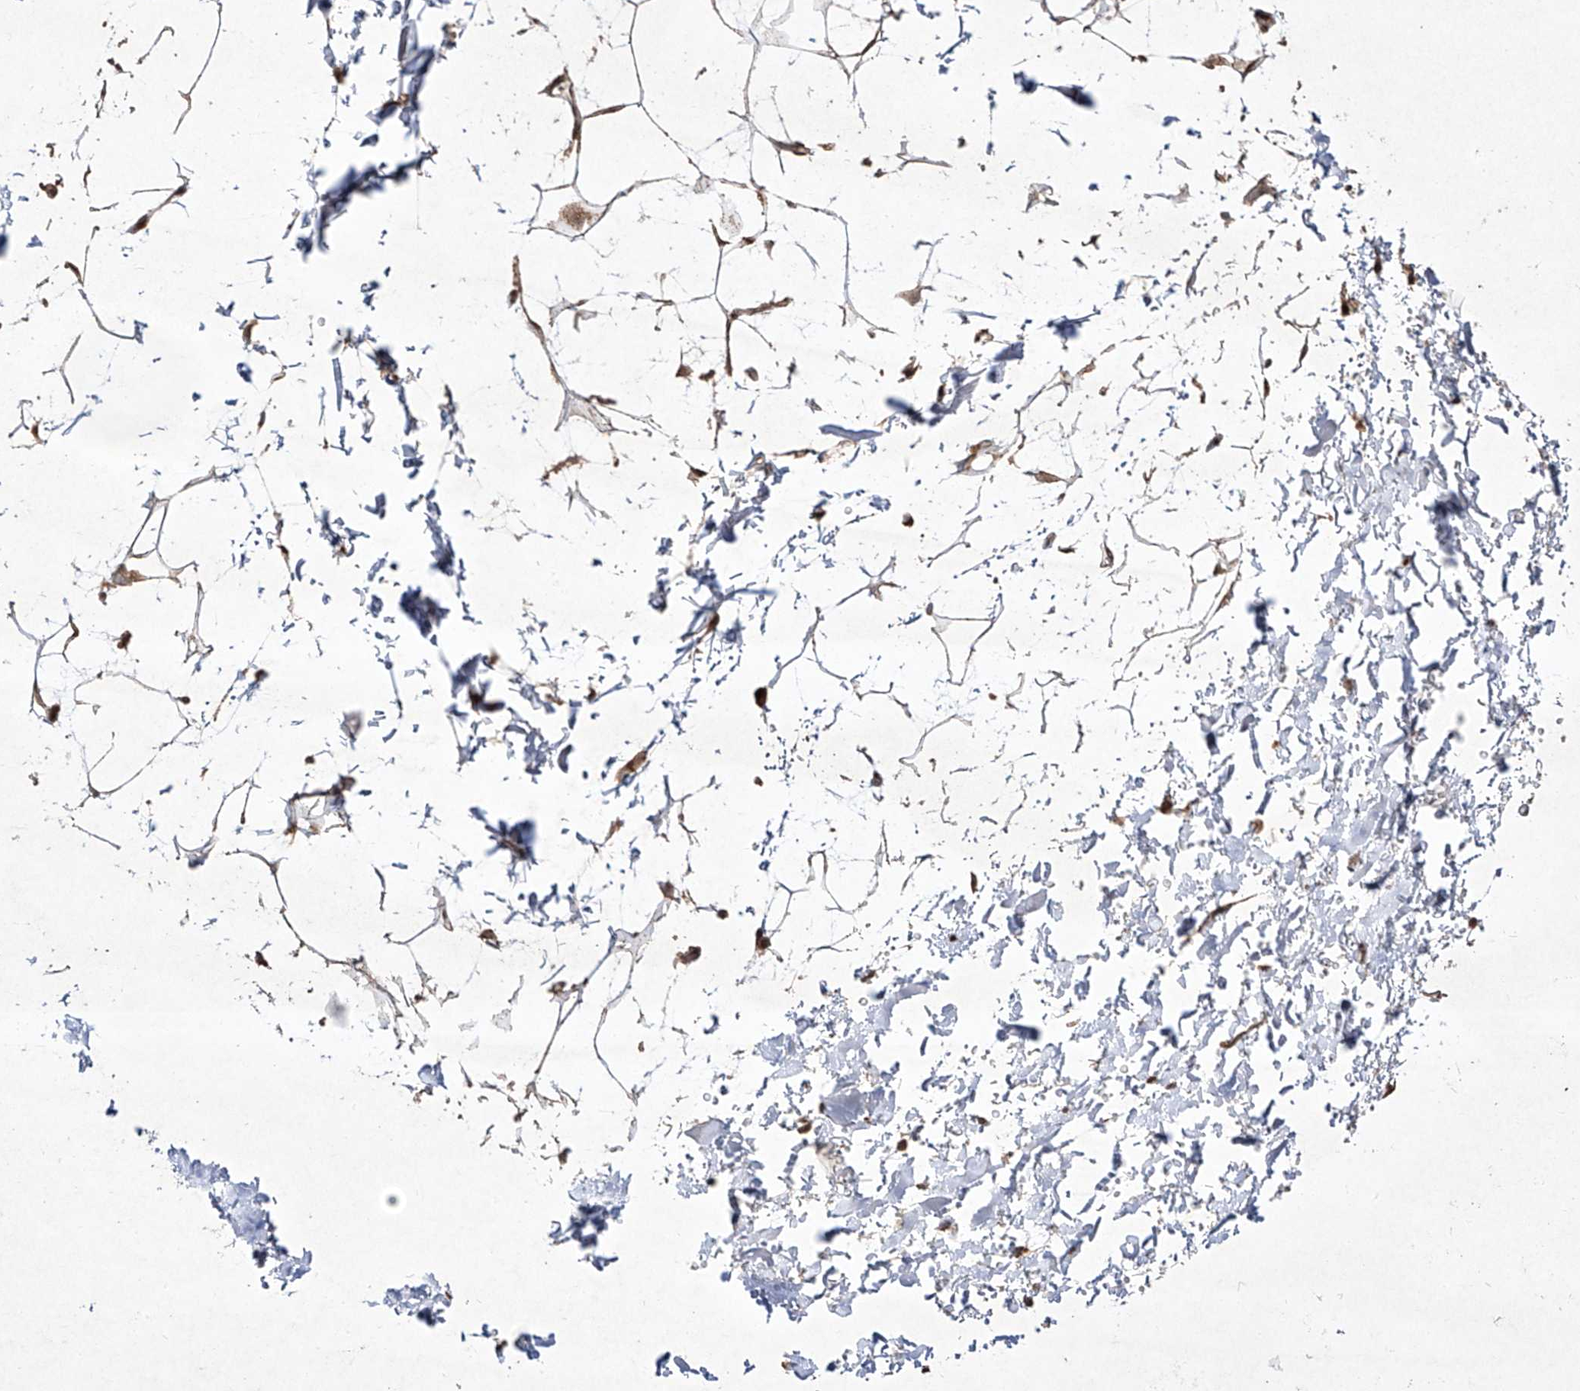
{"staining": {"intensity": "moderate", "quantity": "25%-75%", "location": "cytoplasmic/membranous"}, "tissue": "adipose tissue", "cell_type": "Adipocytes", "image_type": "normal", "snomed": [{"axis": "morphology", "description": "Normal tissue, NOS"}, {"axis": "topography", "description": "Soft tissue"}], "caption": "Protein staining displays moderate cytoplasmic/membranous expression in about 25%-75% of adipocytes in unremarkable adipose tissue.", "gene": "KDM1B", "patient": {"sex": "male", "age": 72}}